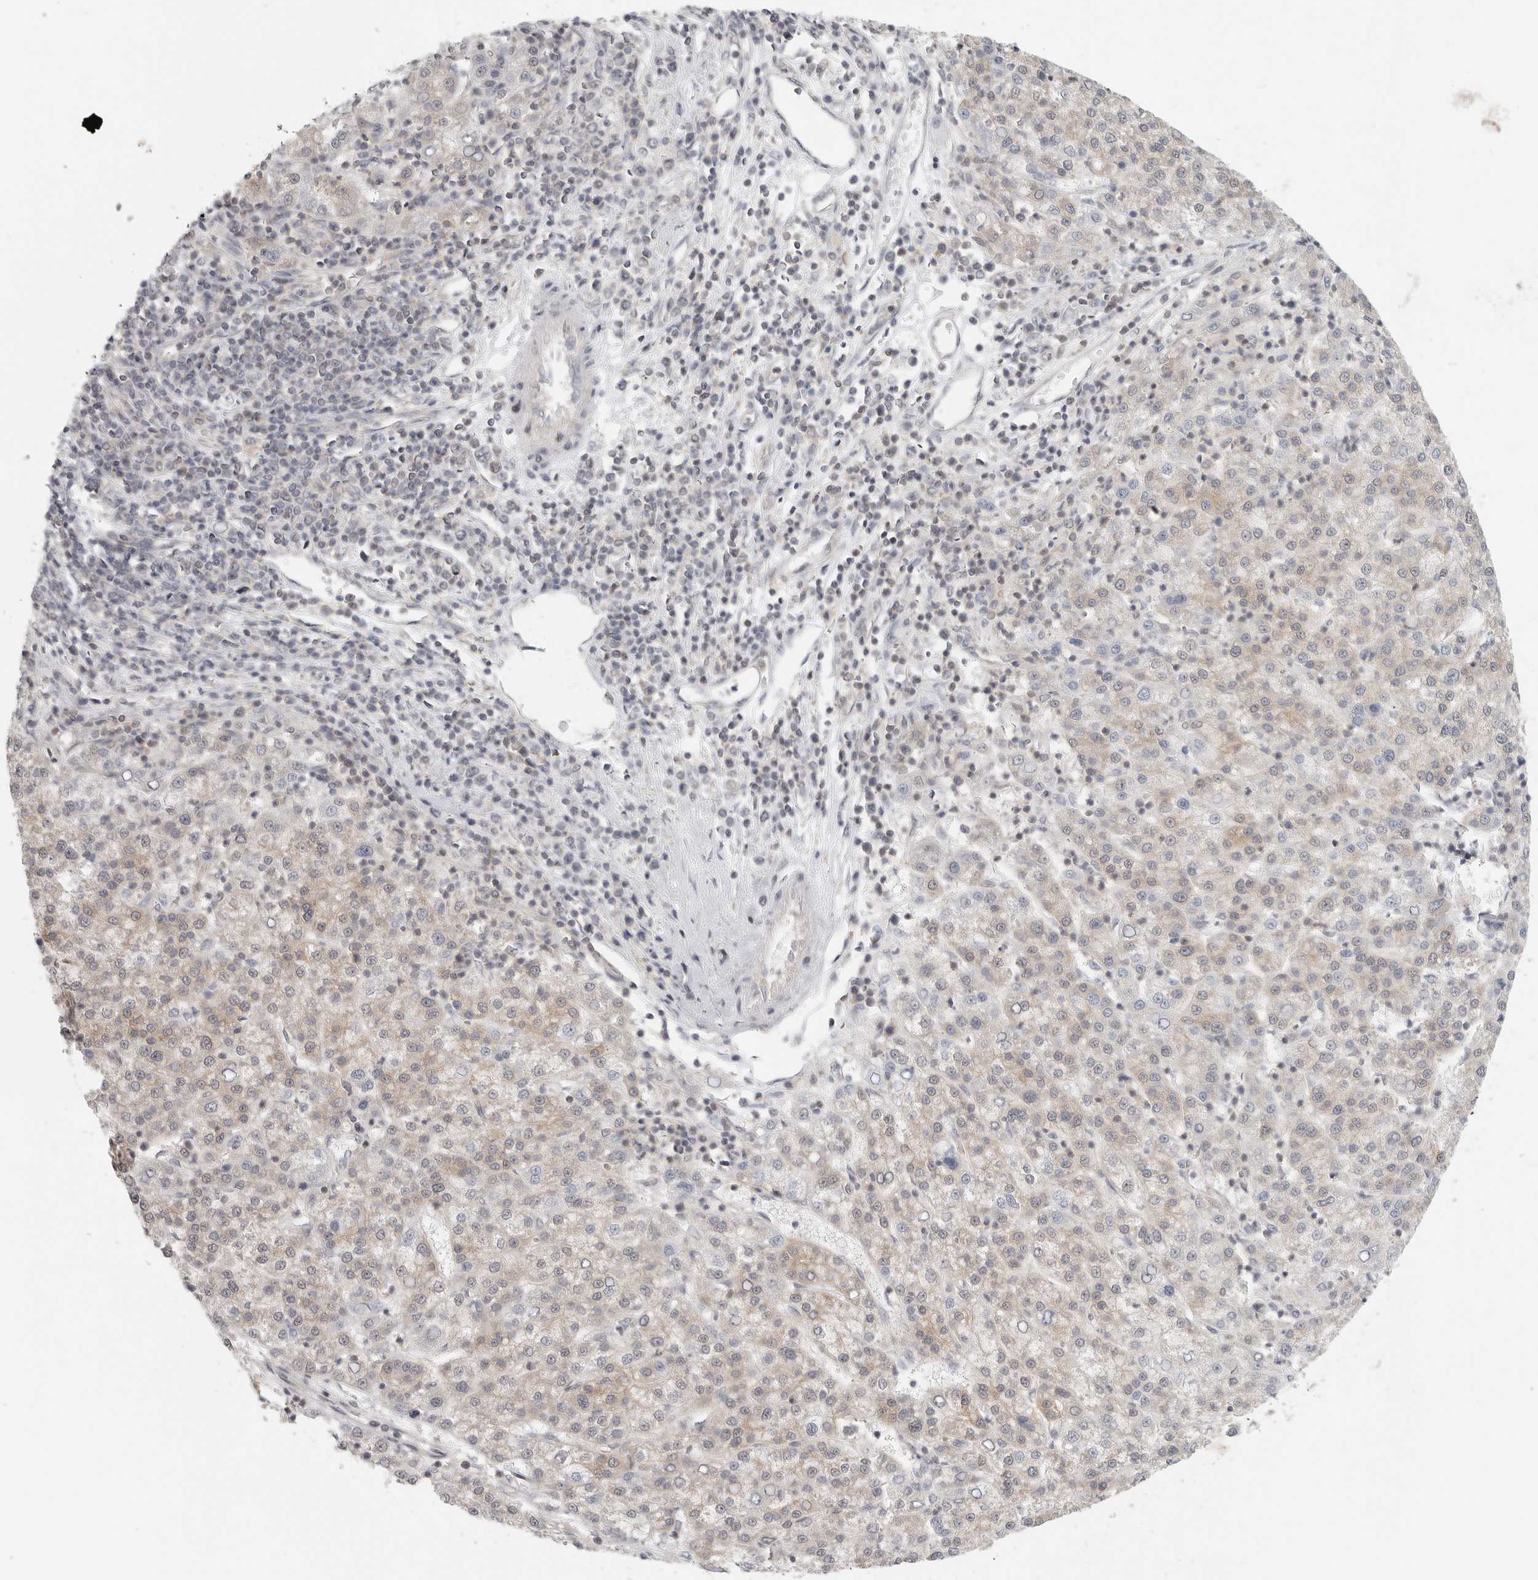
{"staining": {"intensity": "weak", "quantity": "25%-75%", "location": "cytoplasmic/membranous"}, "tissue": "liver cancer", "cell_type": "Tumor cells", "image_type": "cancer", "snomed": [{"axis": "morphology", "description": "Carcinoma, Hepatocellular, NOS"}, {"axis": "topography", "description": "Liver"}], "caption": "Protein expression by IHC demonstrates weak cytoplasmic/membranous expression in approximately 25%-75% of tumor cells in liver cancer.", "gene": "HDAC6", "patient": {"sex": "female", "age": 58}}